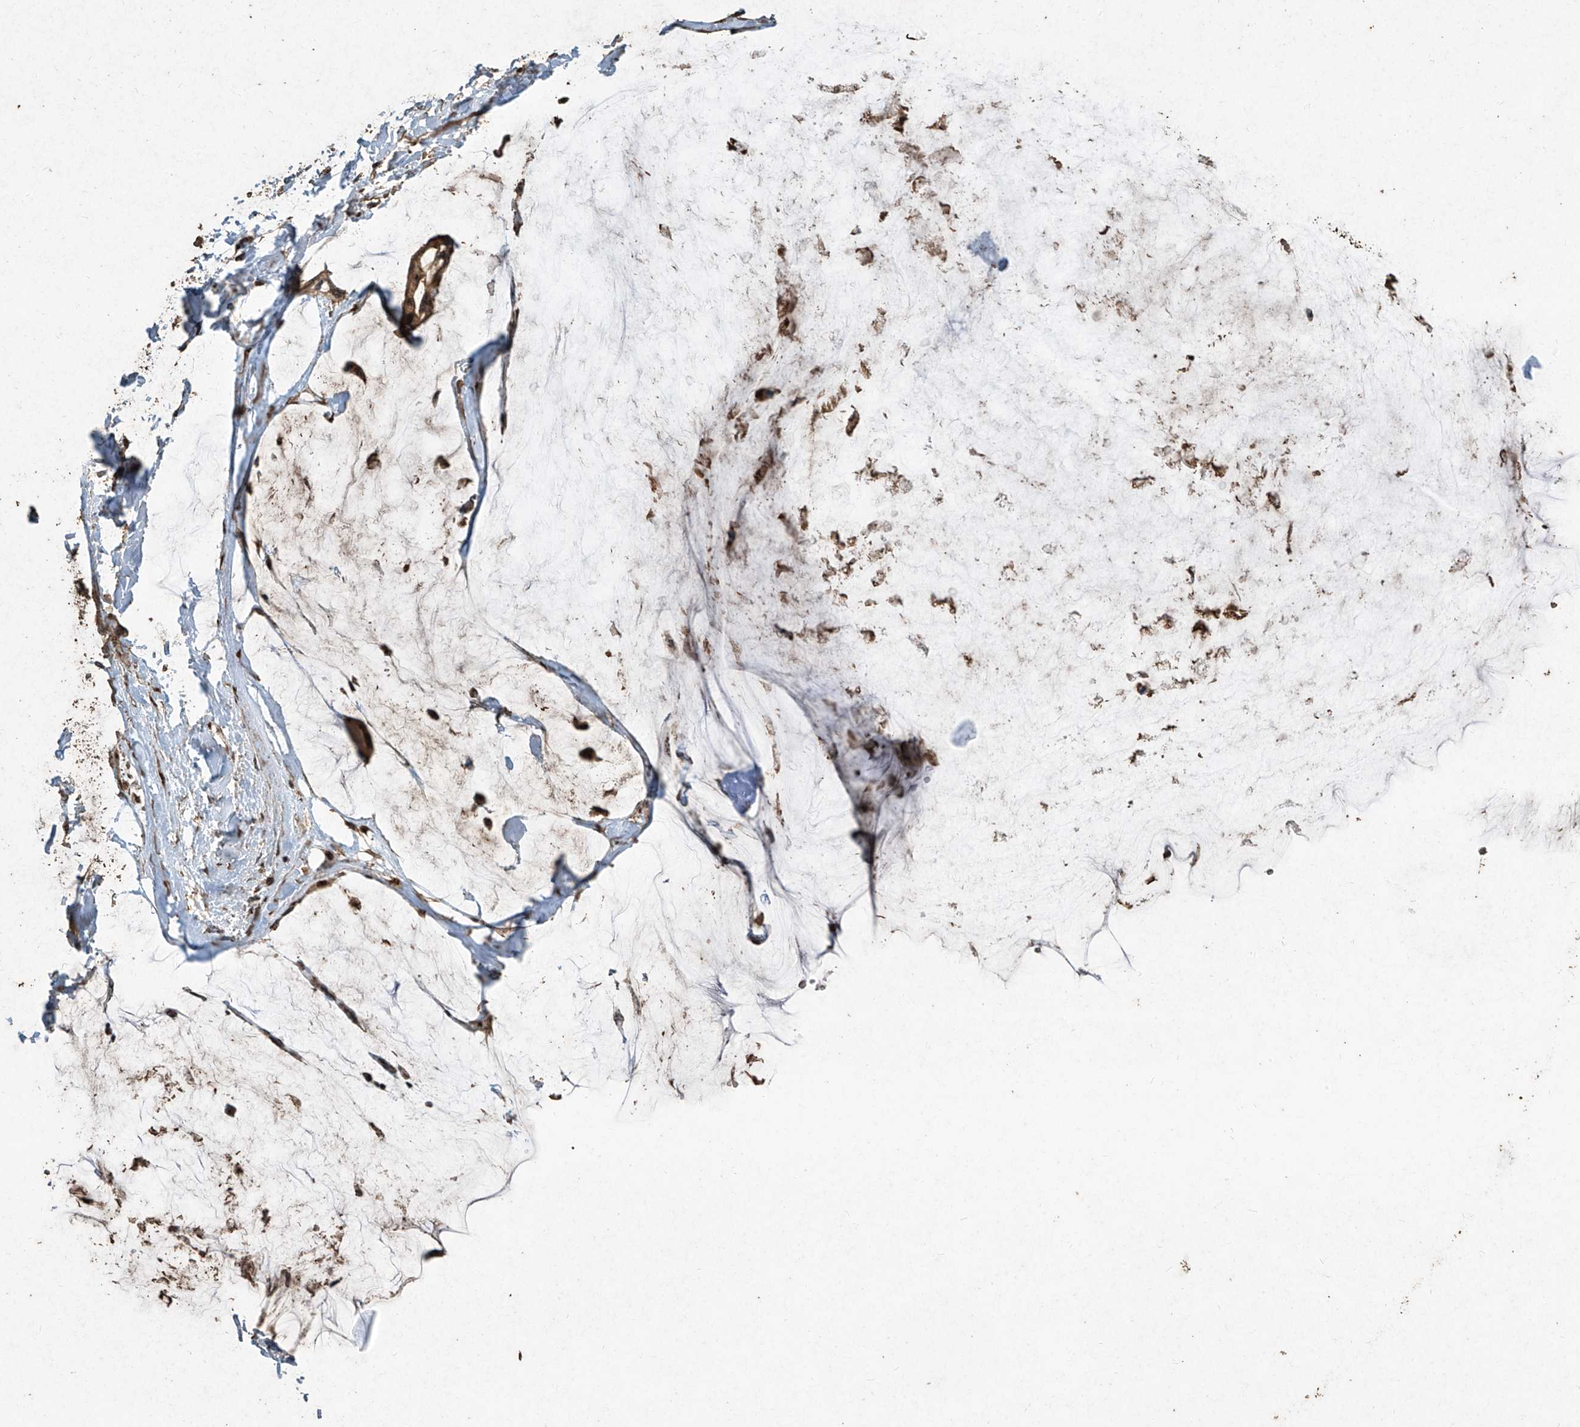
{"staining": {"intensity": "moderate", "quantity": ">75%", "location": "cytoplasmic/membranous"}, "tissue": "ovarian cancer", "cell_type": "Tumor cells", "image_type": "cancer", "snomed": [{"axis": "morphology", "description": "Cystadenocarcinoma, mucinous, NOS"}, {"axis": "topography", "description": "Ovary"}], "caption": "A histopathology image of human ovarian cancer (mucinous cystadenocarcinoma) stained for a protein reveals moderate cytoplasmic/membranous brown staining in tumor cells. Immunohistochemistry stains the protein of interest in brown and the nuclei are stained blue.", "gene": "ERBB3", "patient": {"sex": "female", "age": 39}}